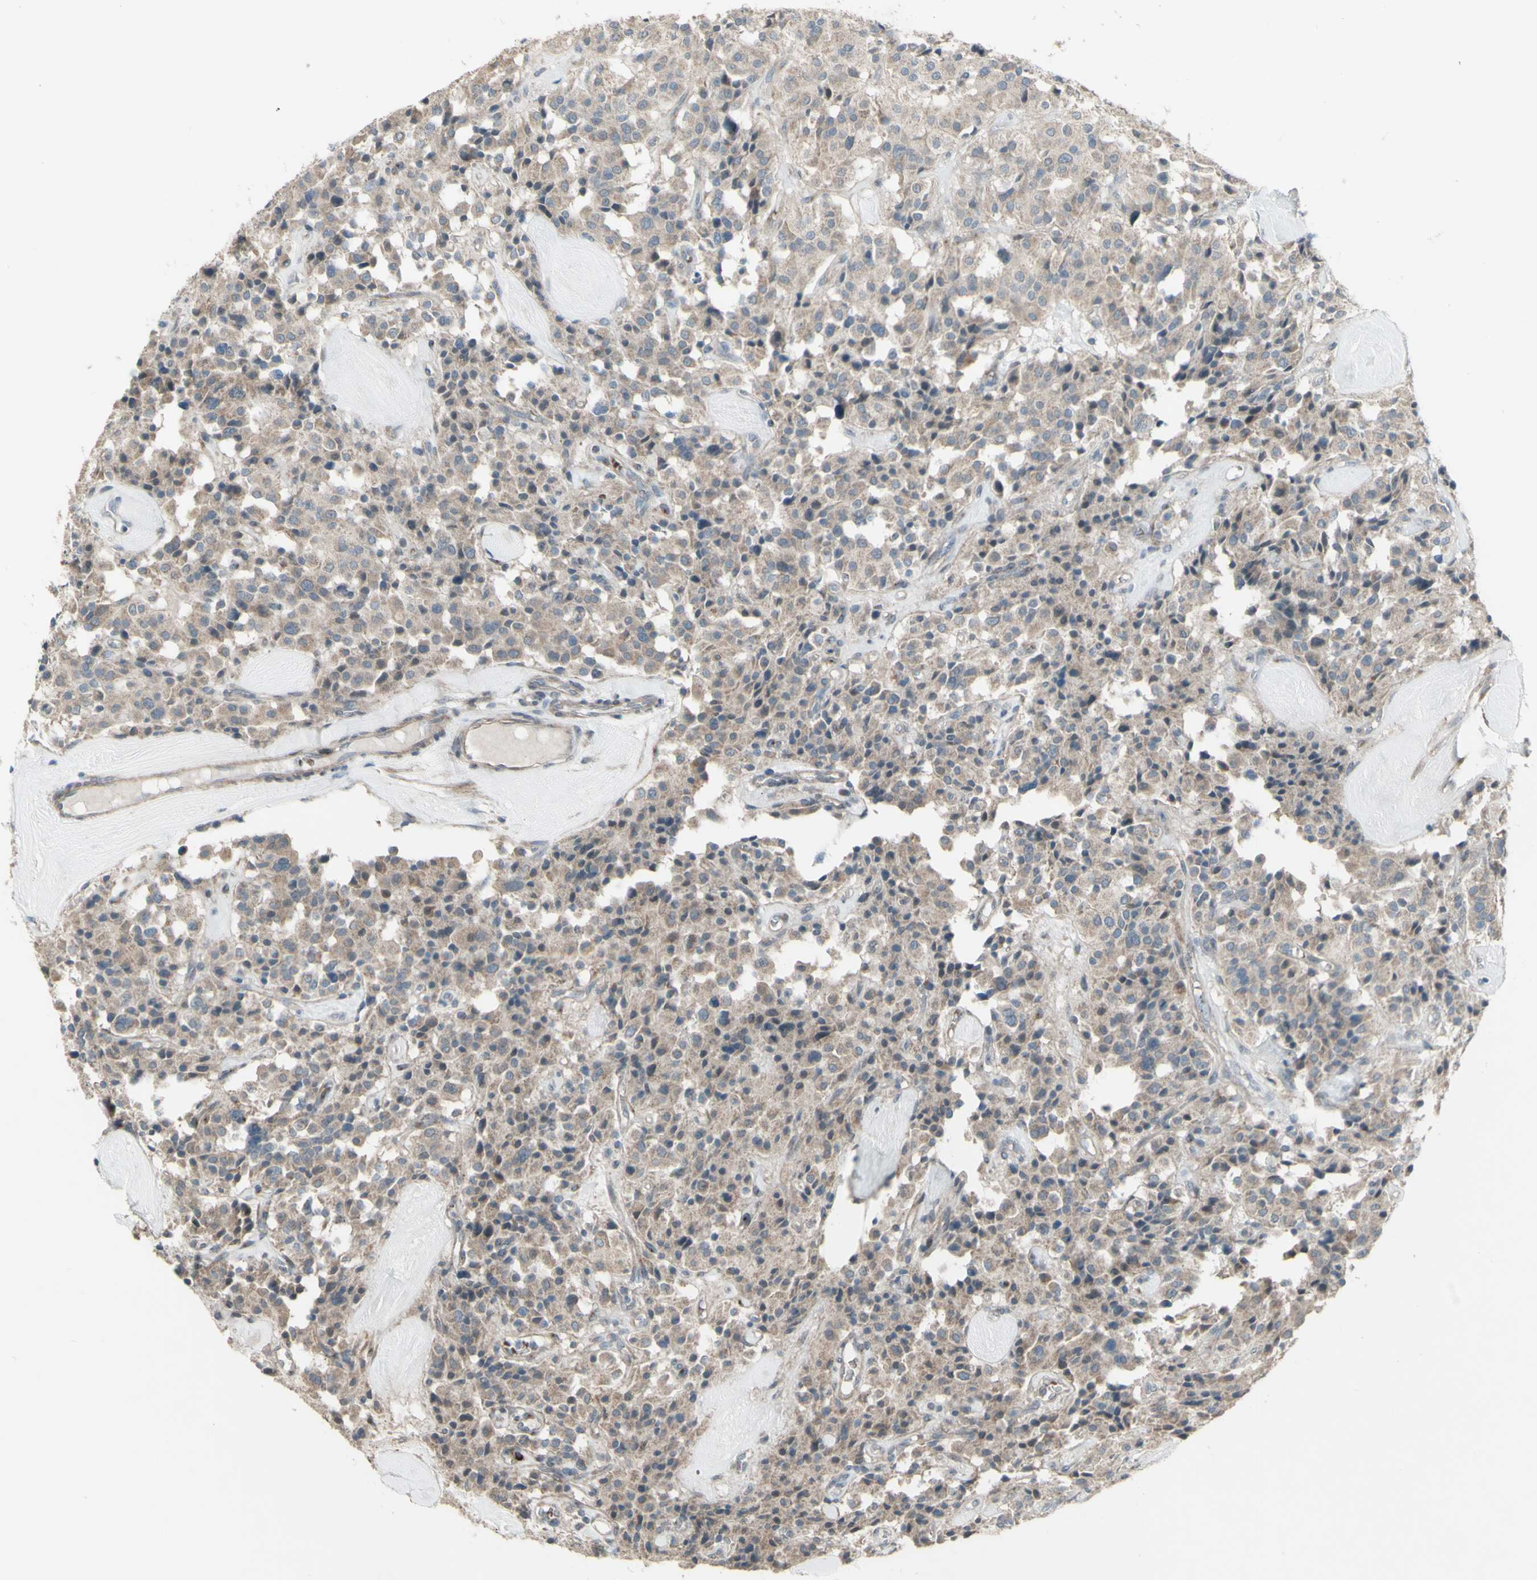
{"staining": {"intensity": "weak", "quantity": ">75%", "location": "cytoplasmic/membranous"}, "tissue": "carcinoid", "cell_type": "Tumor cells", "image_type": "cancer", "snomed": [{"axis": "morphology", "description": "Carcinoid, malignant, NOS"}, {"axis": "topography", "description": "Lung"}], "caption": "This photomicrograph displays immunohistochemistry (IHC) staining of human carcinoid (malignant), with low weak cytoplasmic/membranous staining in approximately >75% of tumor cells.", "gene": "GRAMD1B", "patient": {"sex": "male", "age": 30}}